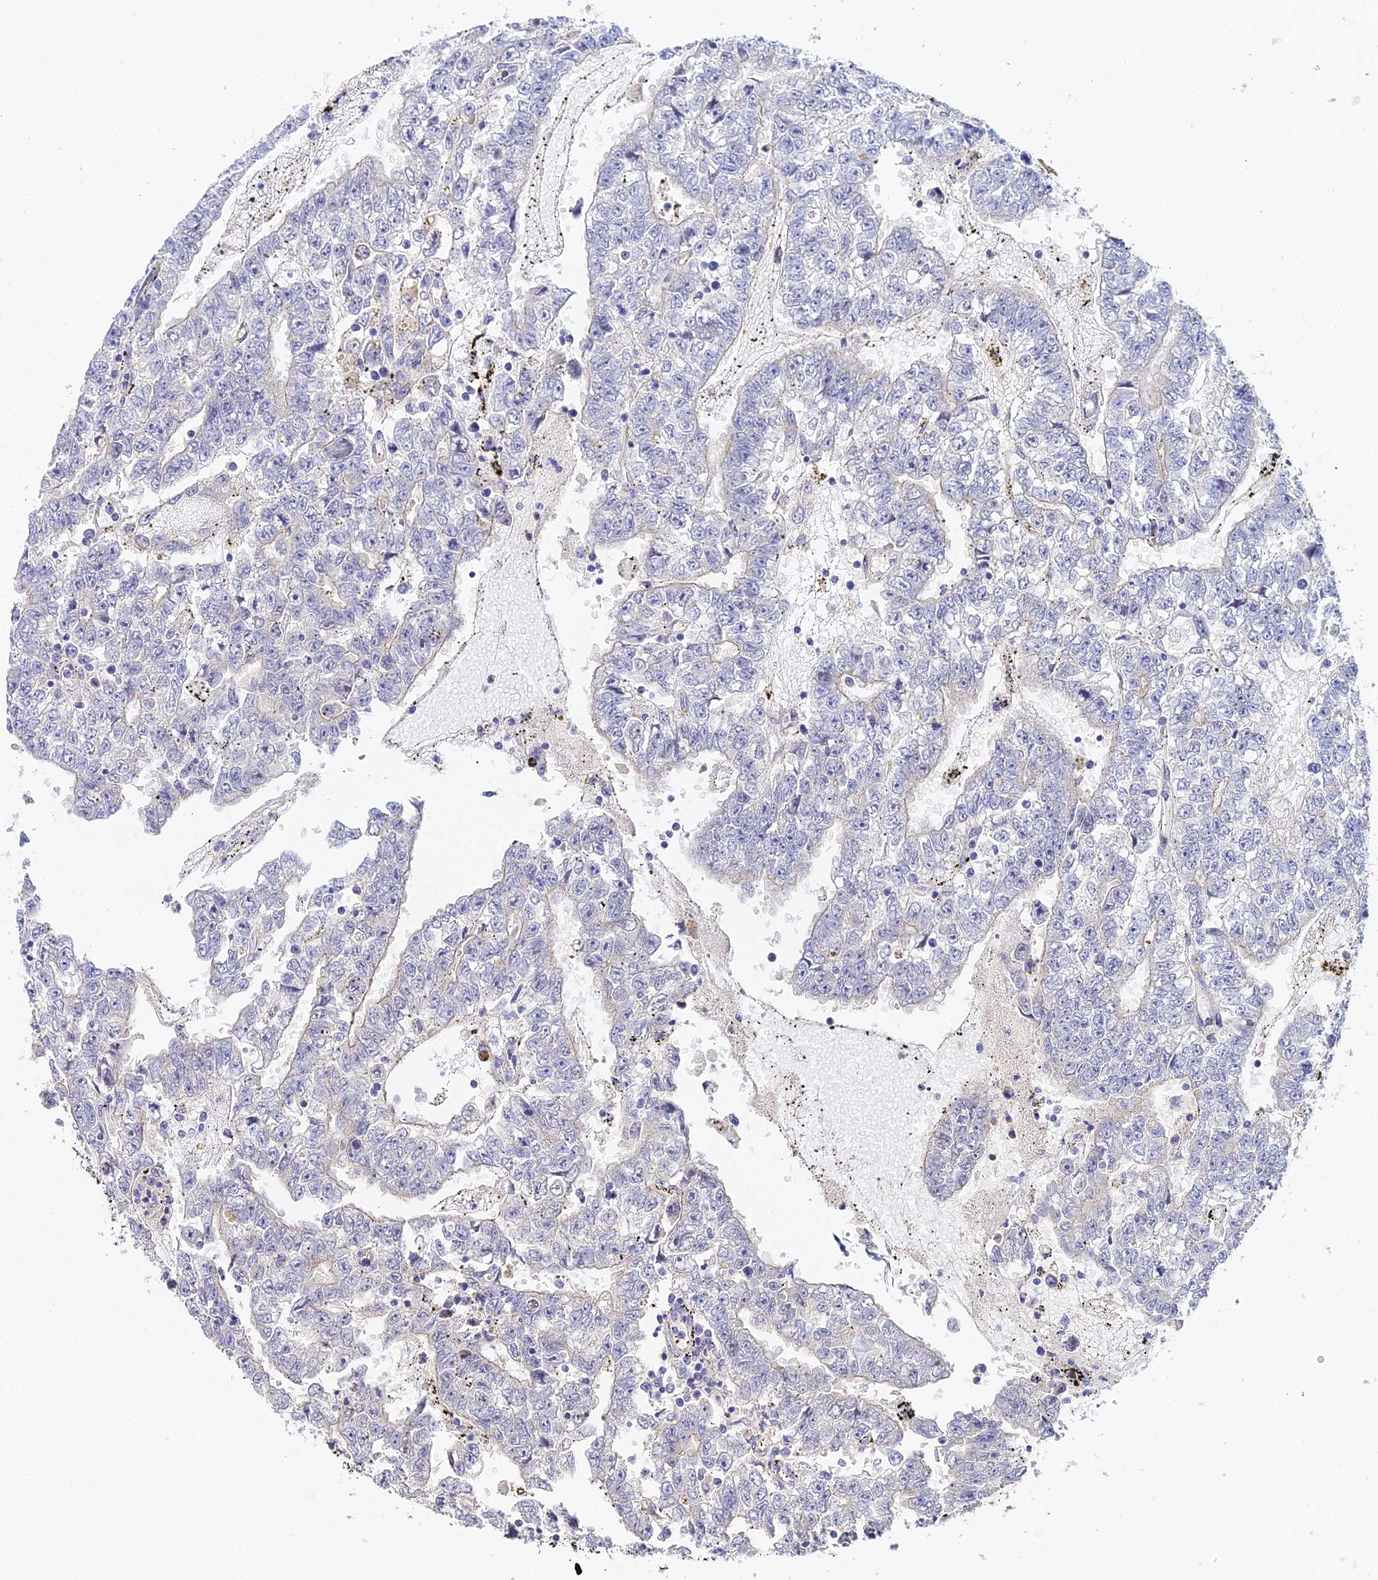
{"staining": {"intensity": "negative", "quantity": "none", "location": "none"}, "tissue": "testis cancer", "cell_type": "Tumor cells", "image_type": "cancer", "snomed": [{"axis": "morphology", "description": "Carcinoma, Embryonal, NOS"}, {"axis": "topography", "description": "Testis"}], "caption": "High magnification brightfield microscopy of testis cancer stained with DAB (3,3'-diaminobenzidine) (brown) and counterstained with hematoxylin (blue): tumor cells show no significant staining. (DAB (3,3'-diaminobenzidine) immunohistochemistry with hematoxylin counter stain).", "gene": "ACOT2", "patient": {"sex": "male", "age": 25}}